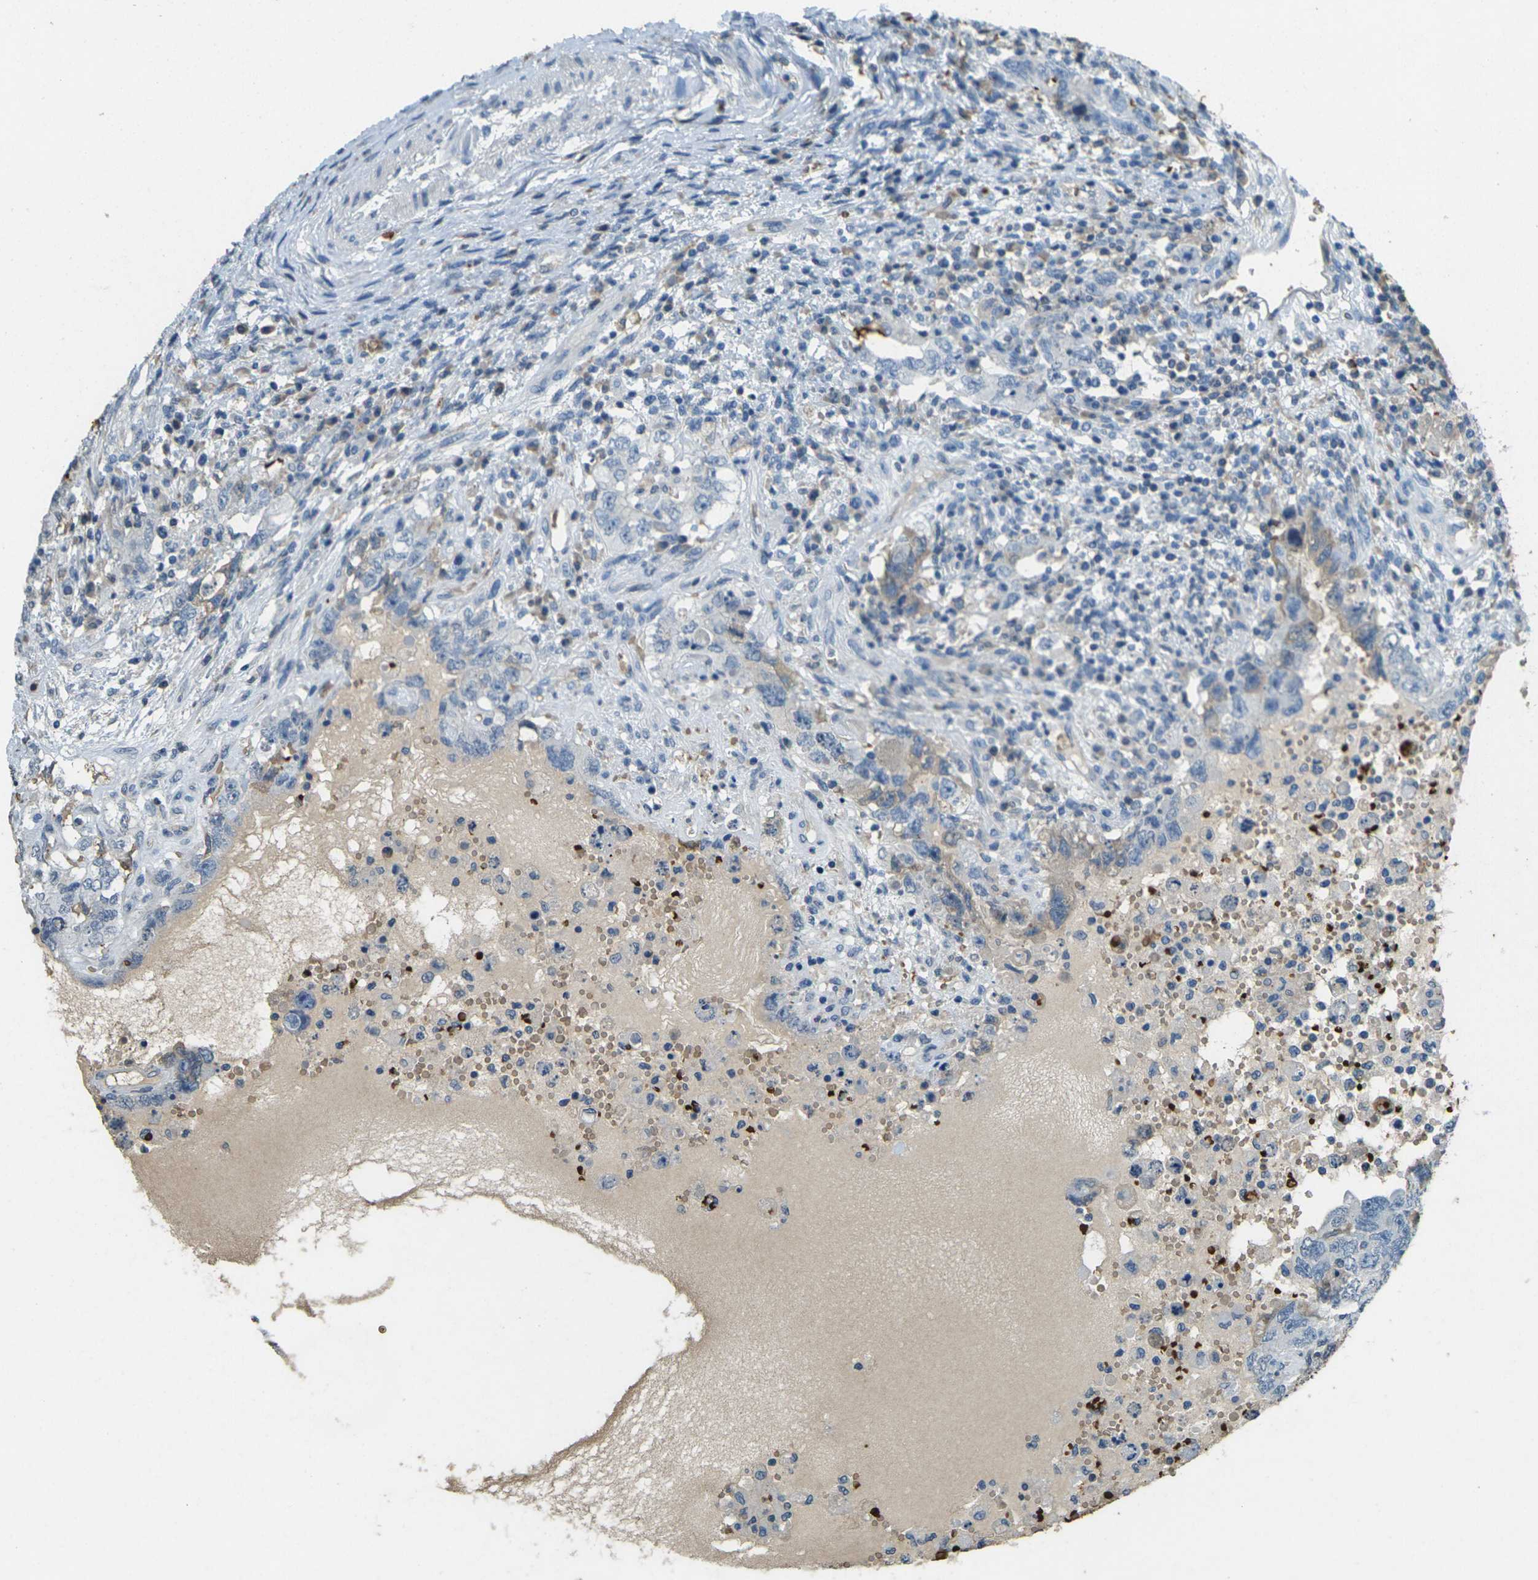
{"staining": {"intensity": "moderate", "quantity": "25%-75%", "location": "cytoplasmic/membranous"}, "tissue": "testis cancer", "cell_type": "Tumor cells", "image_type": "cancer", "snomed": [{"axis": "morphology", "description": "Carcinoma, Embryonal, NOS"}, {"axis": "topography", "description": "Testis"}], "caption": "An immunohistochemistry micrograph of neoplastic tissue is shown. Protein staining in brown shows moderate cytoplasmic/membranous positivity in embryonal carcinoma (testis) within tumor cells.", "gene": "HBB", "patient": {"sex": "male", "age": 26}}